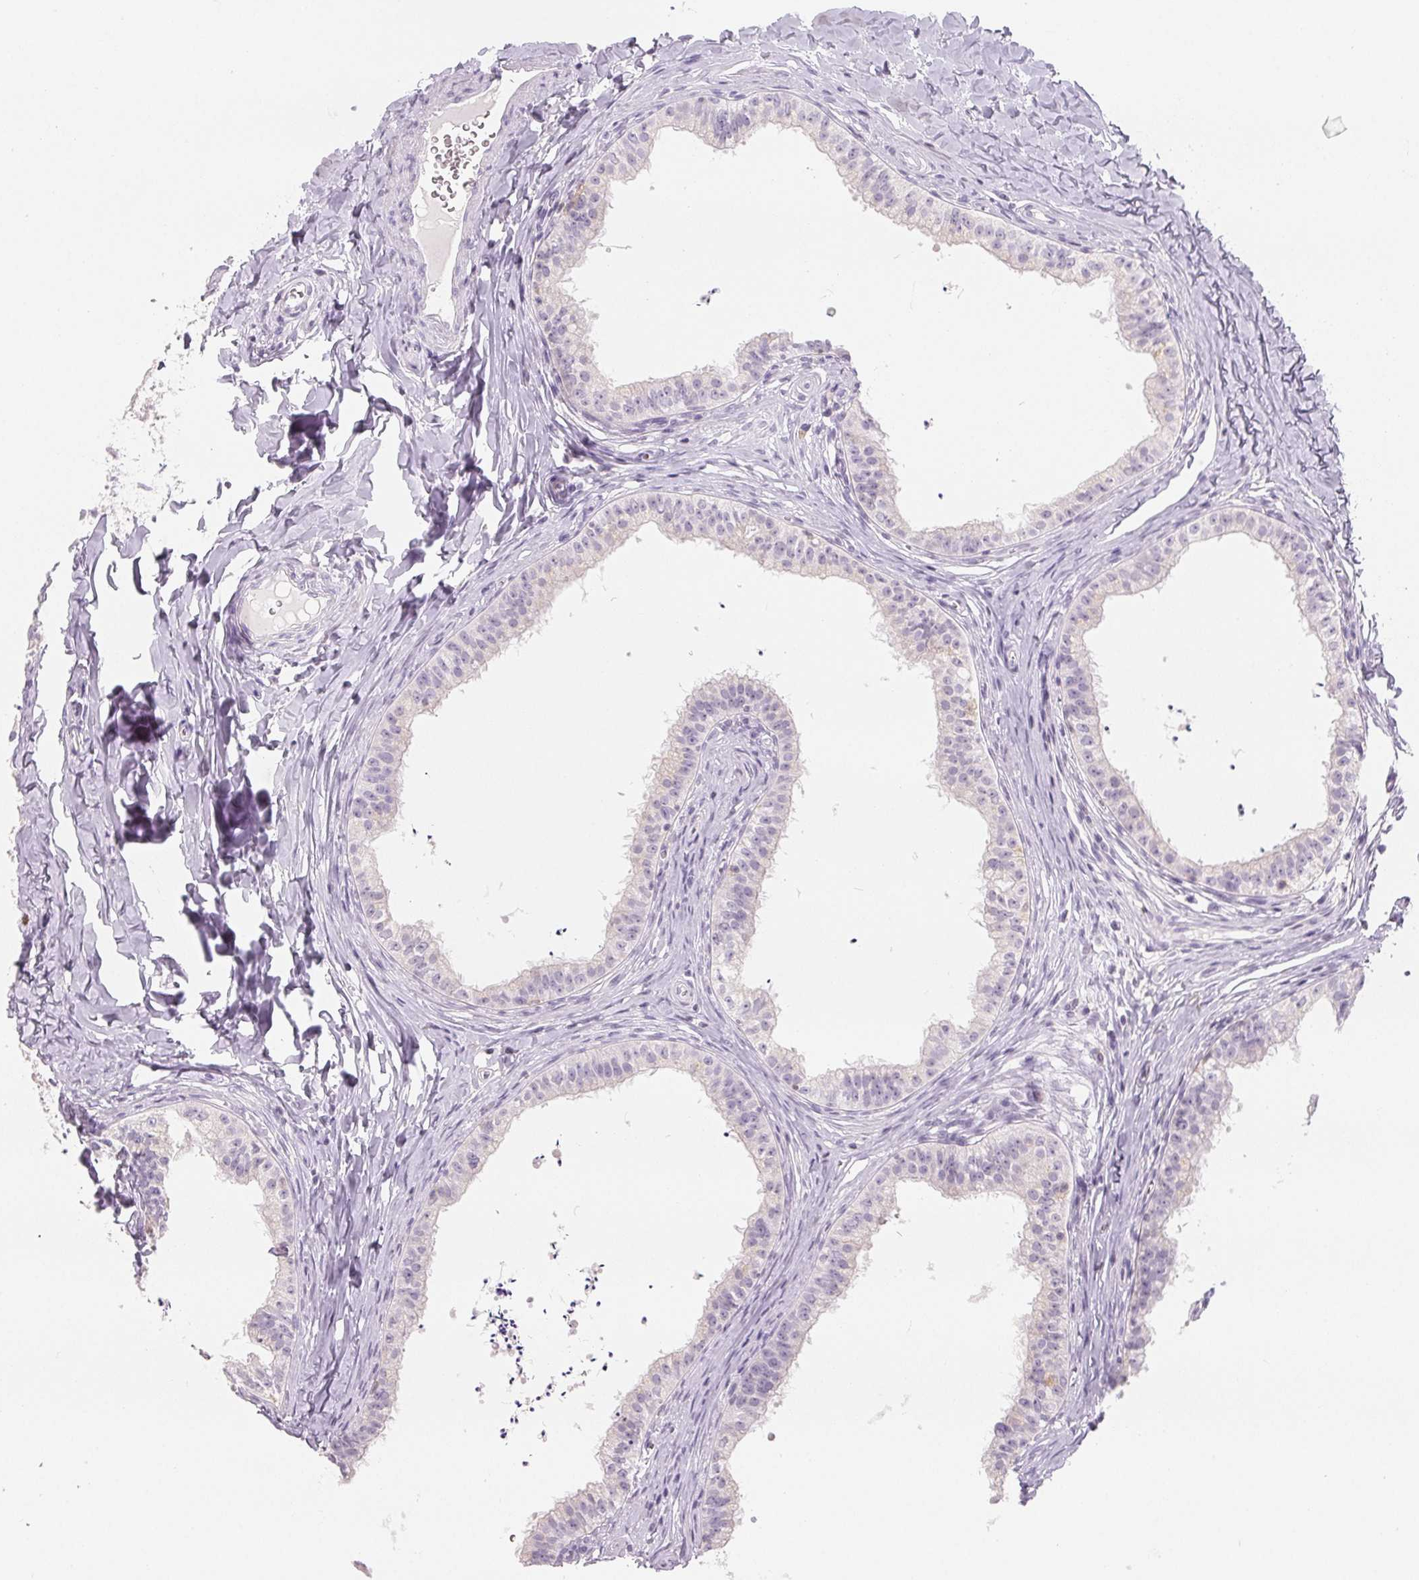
{"staining": {"intensity": "negative", "quantity": "none", "location": "none"}, "tissue": "epididymis", "cell_type": "Glandular cells", "image_type": "normal", "snomed": [{"axis": "morphology", "description": "Normal tissue, NOS"}, {"axis": "topography", "description": "Epididymis"}], "caption": "Image shows no significant protein expression in glandular cells of normal epididymis. Nuclei are stained in blue.", "gene": "CD69", "patient": {"sex": "male", "age": 24}}